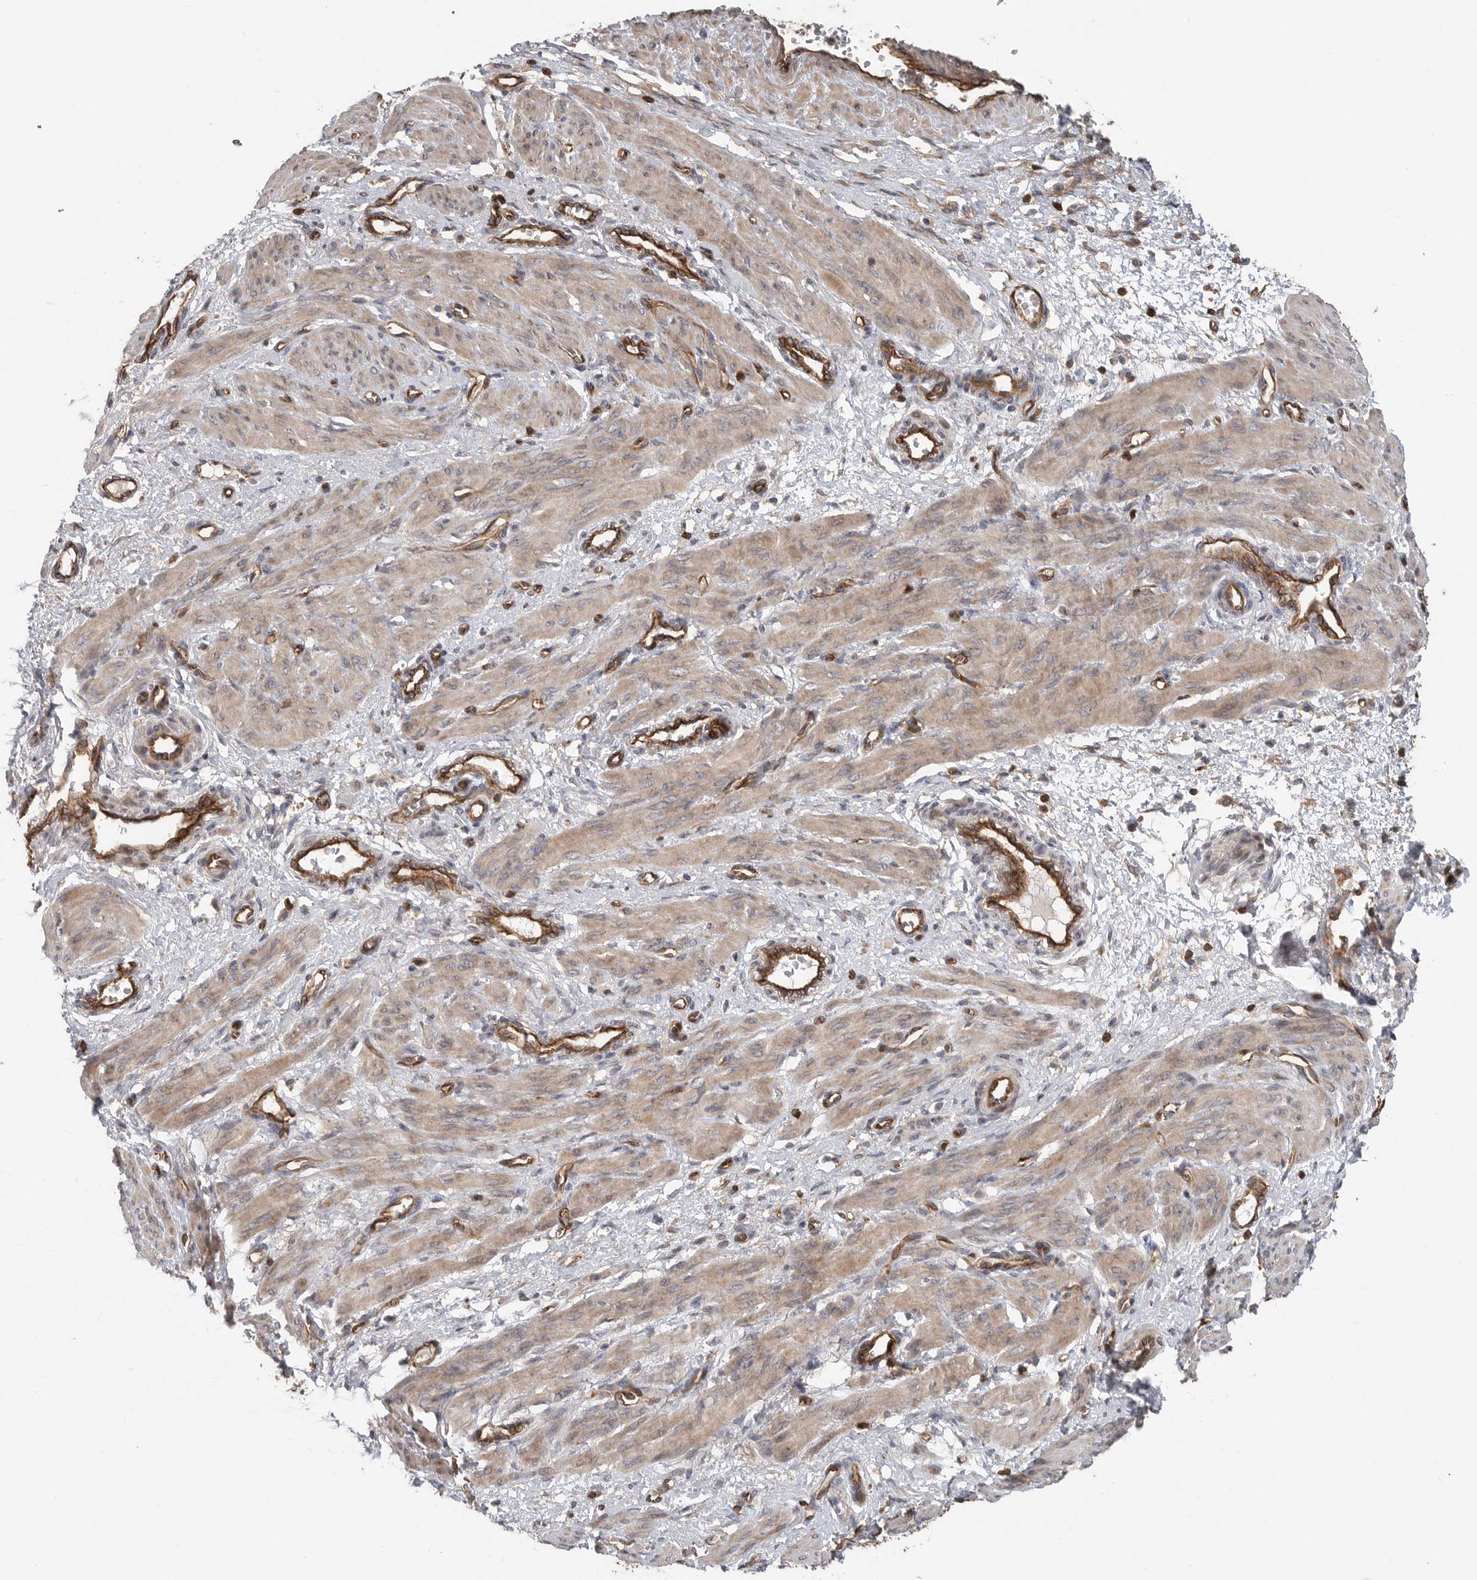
{"staining": {"intensity": "moderate", "quantity": ">75%", "location": "cytoplasmic/membranous"}, "tissue": "smooth muscle", "cell_type": "Smooth muscle cells", "image_type": "normal", "snomed": [{"axis": "morphology", "description": "Normal tissue, NOS"}, {"axis": "topography", "description": "Endometrium"}], "caption": "Moderate cytoplasmic/membranous expression is present in approximately >75% of smooth muscle cells in unremarkable smooth muscle.", "gene": "PRKCH", "patient": {"sex": "female", "age": 33}}